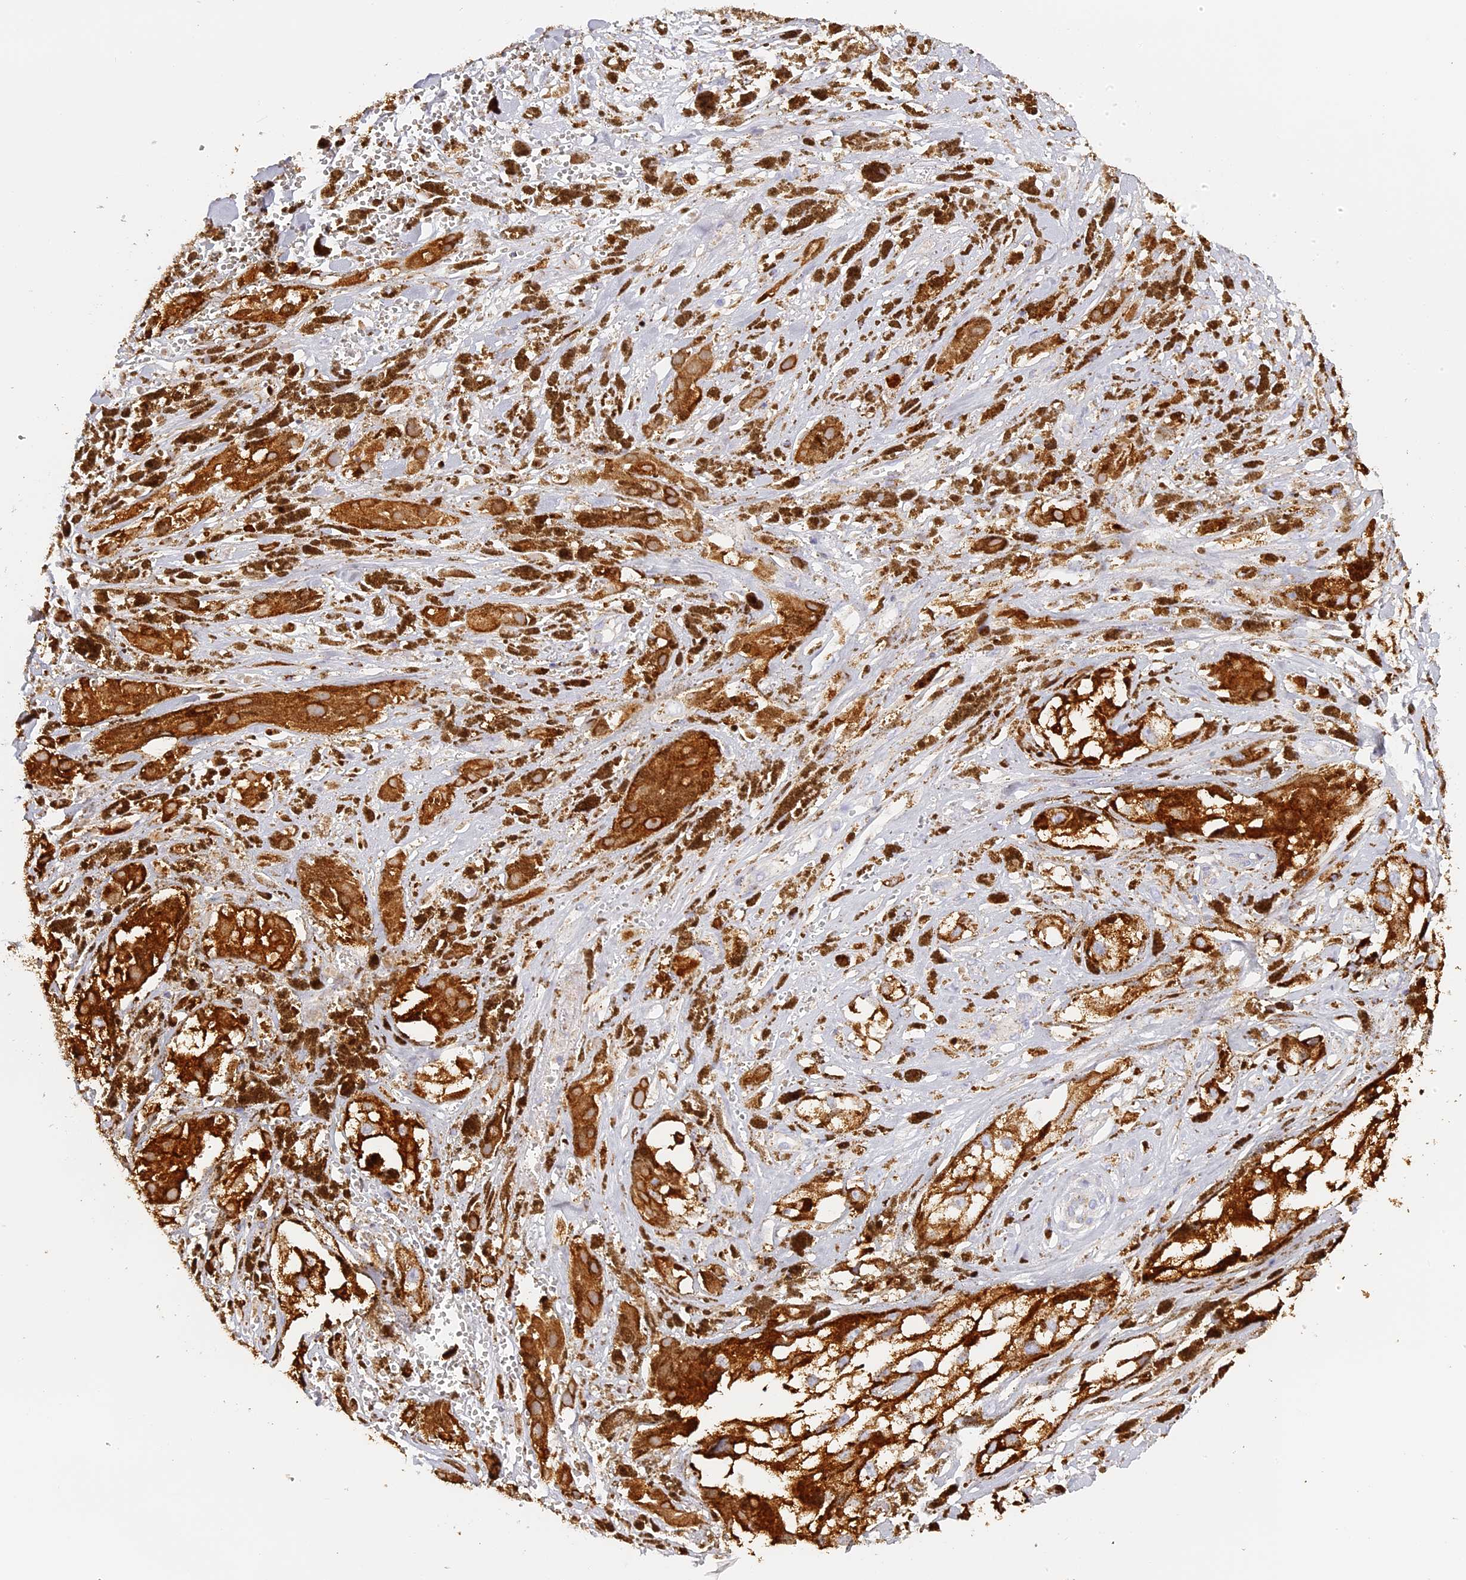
{"staining": {"intensity": "moderate", "quantity": ">75%", "location": "cytoplasmic/membranous"}, "tissue": "melanoma", "cell_type": "Tumor cells", "image_type": "cancer", "snomed": [{"axis": "morphology", "description": "Malignant melanoma, NOS"}, {"axis": "topography", "description": "Skin"}], "caption": "Melanoma stained for a protein demonstrates moderate cytoplasmic/membranous positivity in tumor cells. (DAB (3,3'-diaminobenzidine) = brown stain, brightfield microscopy at high magnification).", "gene": "LAMP2", "patient": {"sex": "male", "age": 88}}